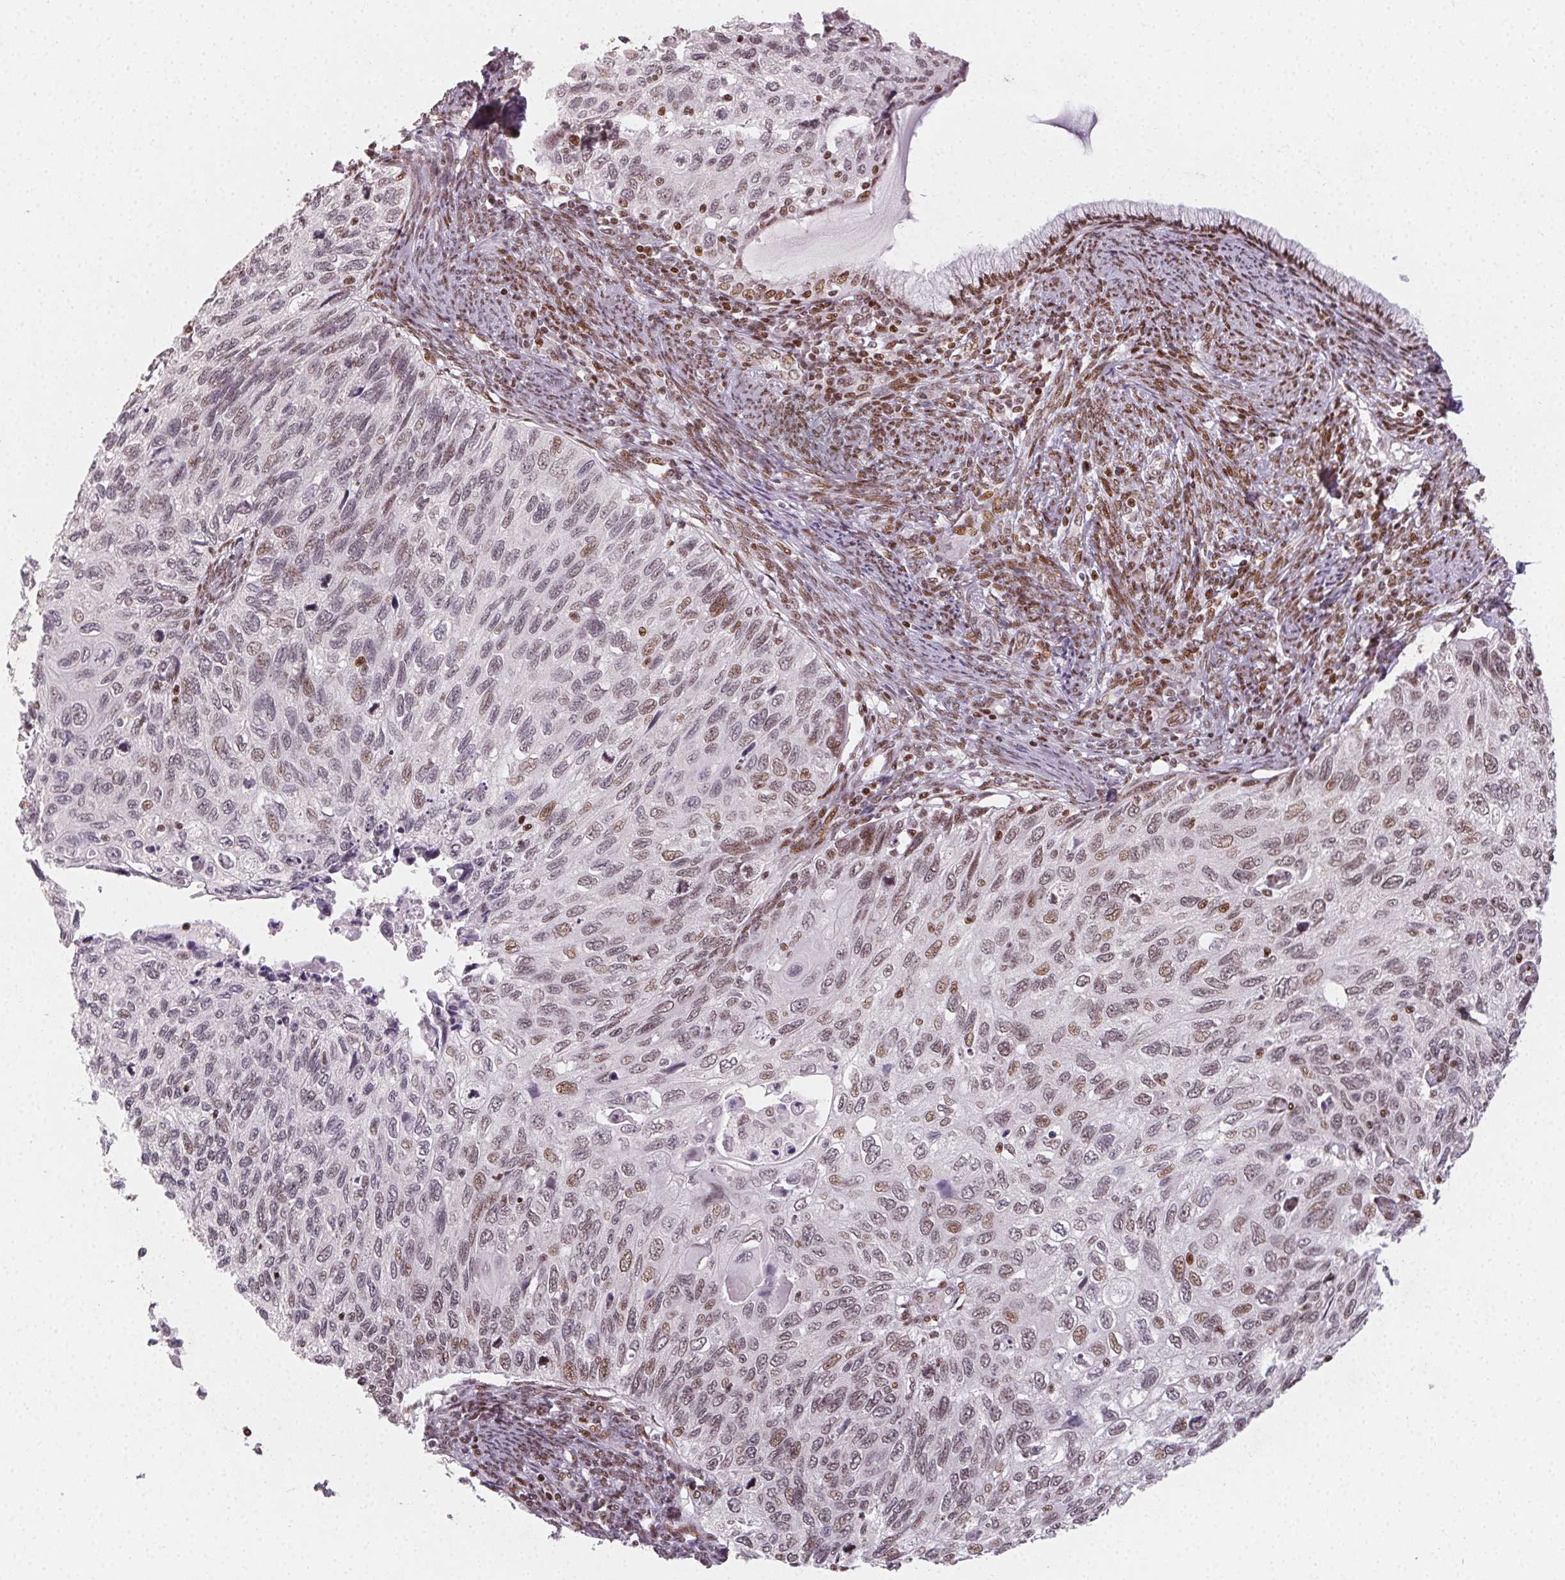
{"staining": {"intensity": "weak", "quantity": "25%-75%", "location": "nuclear"}, "tissue": "cervical cancer", "cell_type": "Tumor cells", "image_type": "cancer", "snomed": [{"axis": "morphology", "description": "Squamous cell carcinoma, NOS"}, {"axis": "topography", "description": "Cervix"}], "caption": "Approximately 25%-75% of tumor cells in cervical cancer reveal weak nuclear protein expression as visualized by brown immunohistochemical staining.", "gene": "KMT2A", "patient": {"sex": "female", "age": 70}}